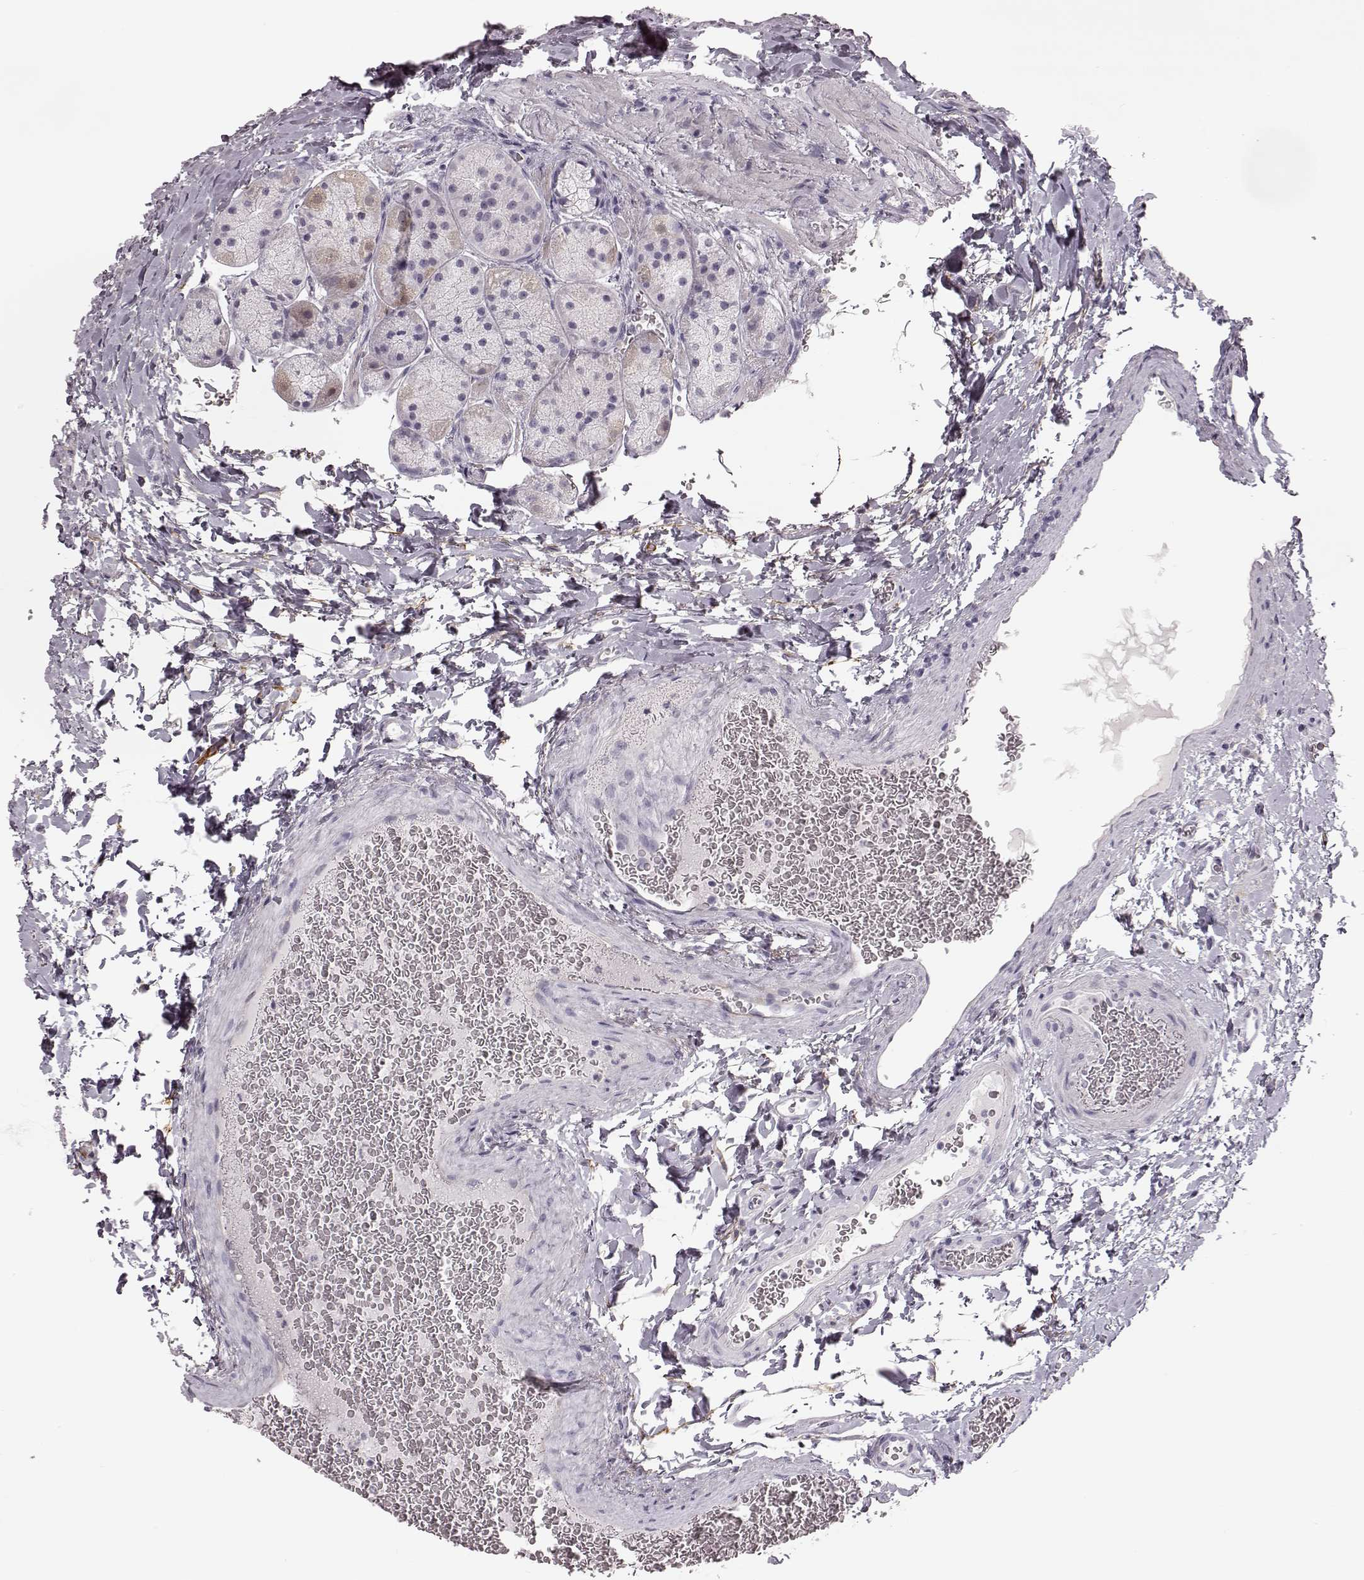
{"staining": {"intensity": "weak", "quantity": "<25%", "location": "cytoplasmic/membranous"}, "tissue": "stomach", "cell_type": "Glandular cells", "image_type": "normal", "snomed": [{"axis": "morphology", "description": "Normal tissue, NOS"}, {"axis": "morphology", "description": "Adenocarcinoma, NOS"}, {"axis": "morphology", "description": "Adenocarcinoma, High grade"}, {"axis": "topography", "description": "Stomach, upper"}, {"axis": "topography", "description": "Stomach"}], "caption": "This is an IHC histopathology image of benign human stomach. There is no staining in glandular cells.", "gene": "ZNF433", "patient": {"sex": "female", "age": 65}}